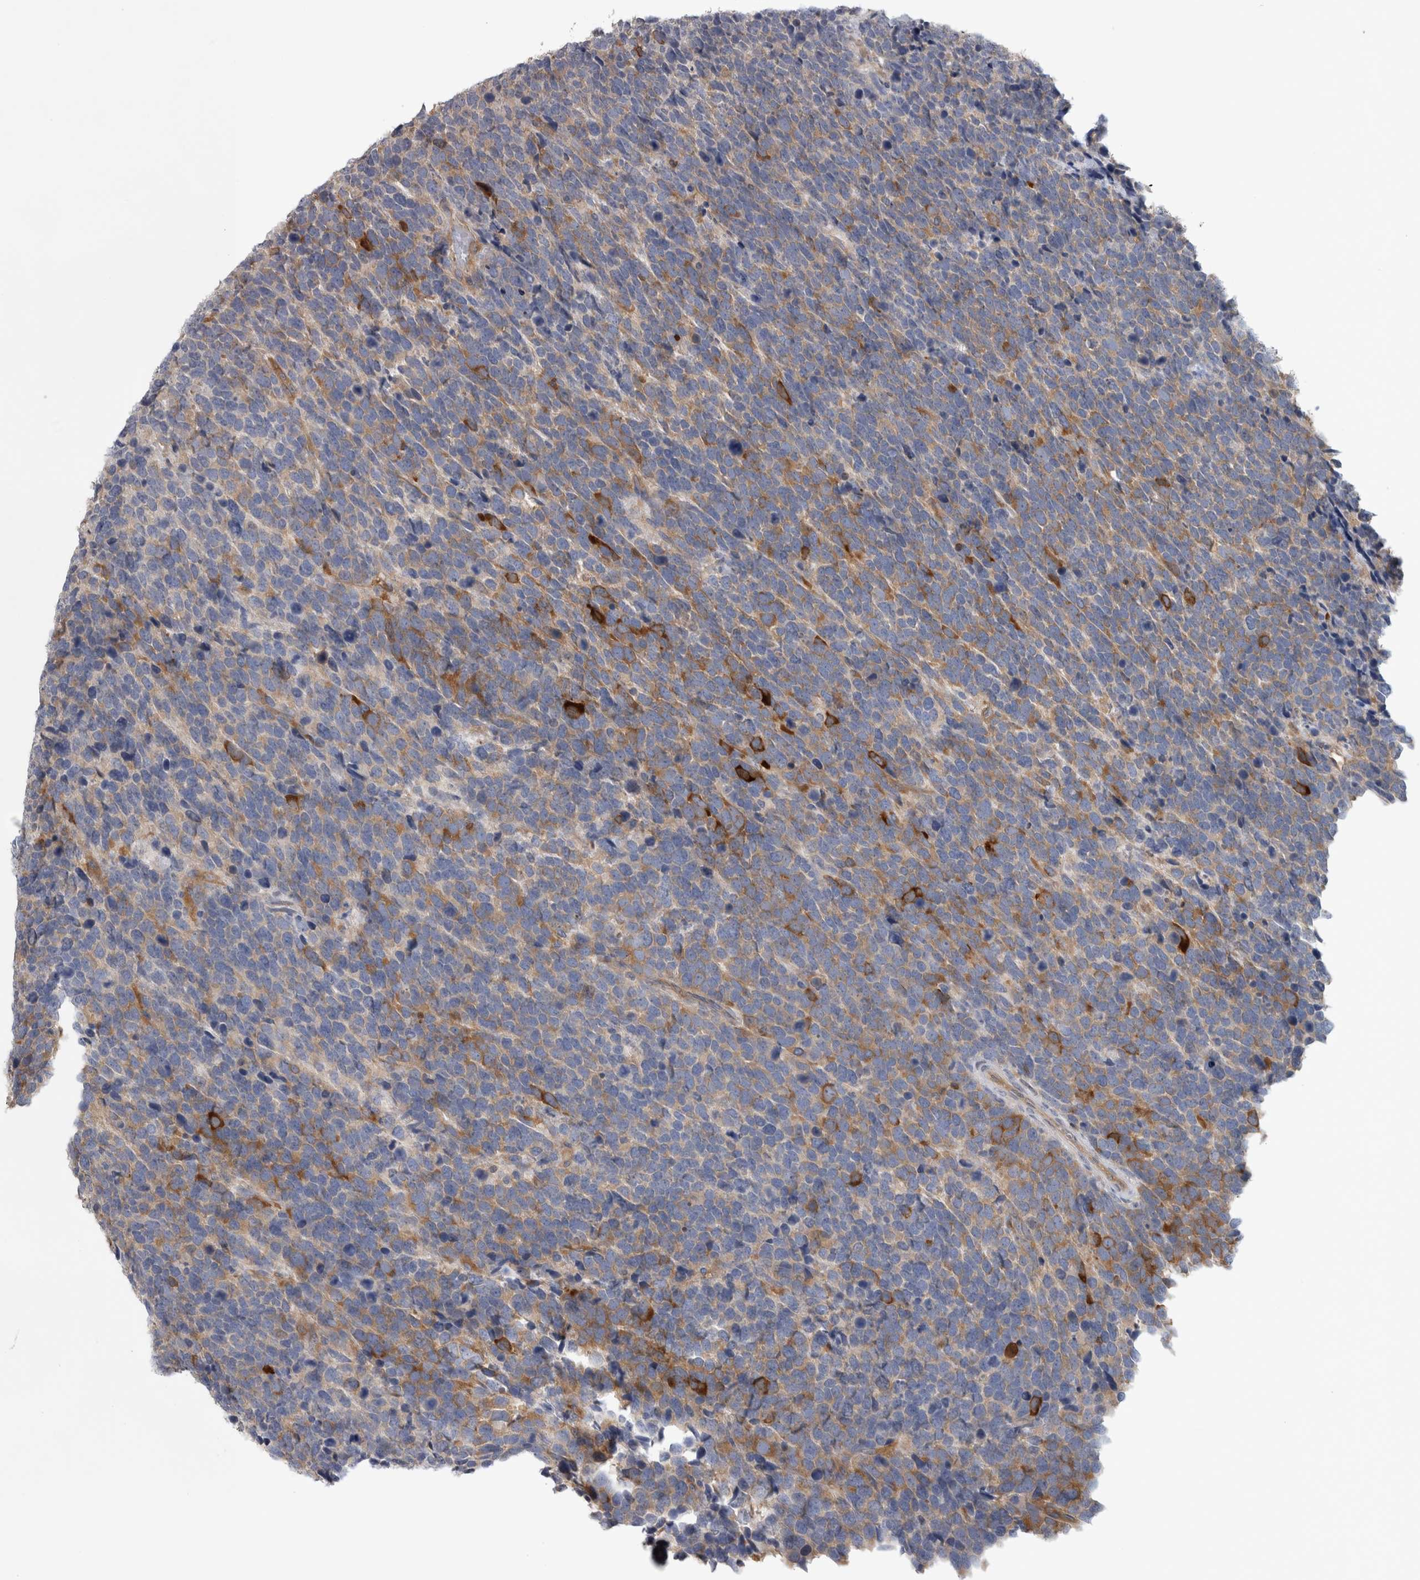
{"staining": {"intensity": "moderate", "quantity": "<25%", "location": "cytoplasmic/membranous"}, "tissue": "urothelial cancer", "cell_type": "Tumor cells", "image_type": "cancer", "snomed": [{"axis": "morphology", "description": "Urothelial carcinoma, High grade"}, {"axis": "topography", "description": "Urinary bladder"}], "caption": "The photomicrograph exhibits staining of high-grade urothelial carcinoma, revealing moderate cytoplasmic/membranous protein positivity (brown color) within tumor cells.", "gene": "NFKB2", "patient": {"sex": "female", "age": 82}}